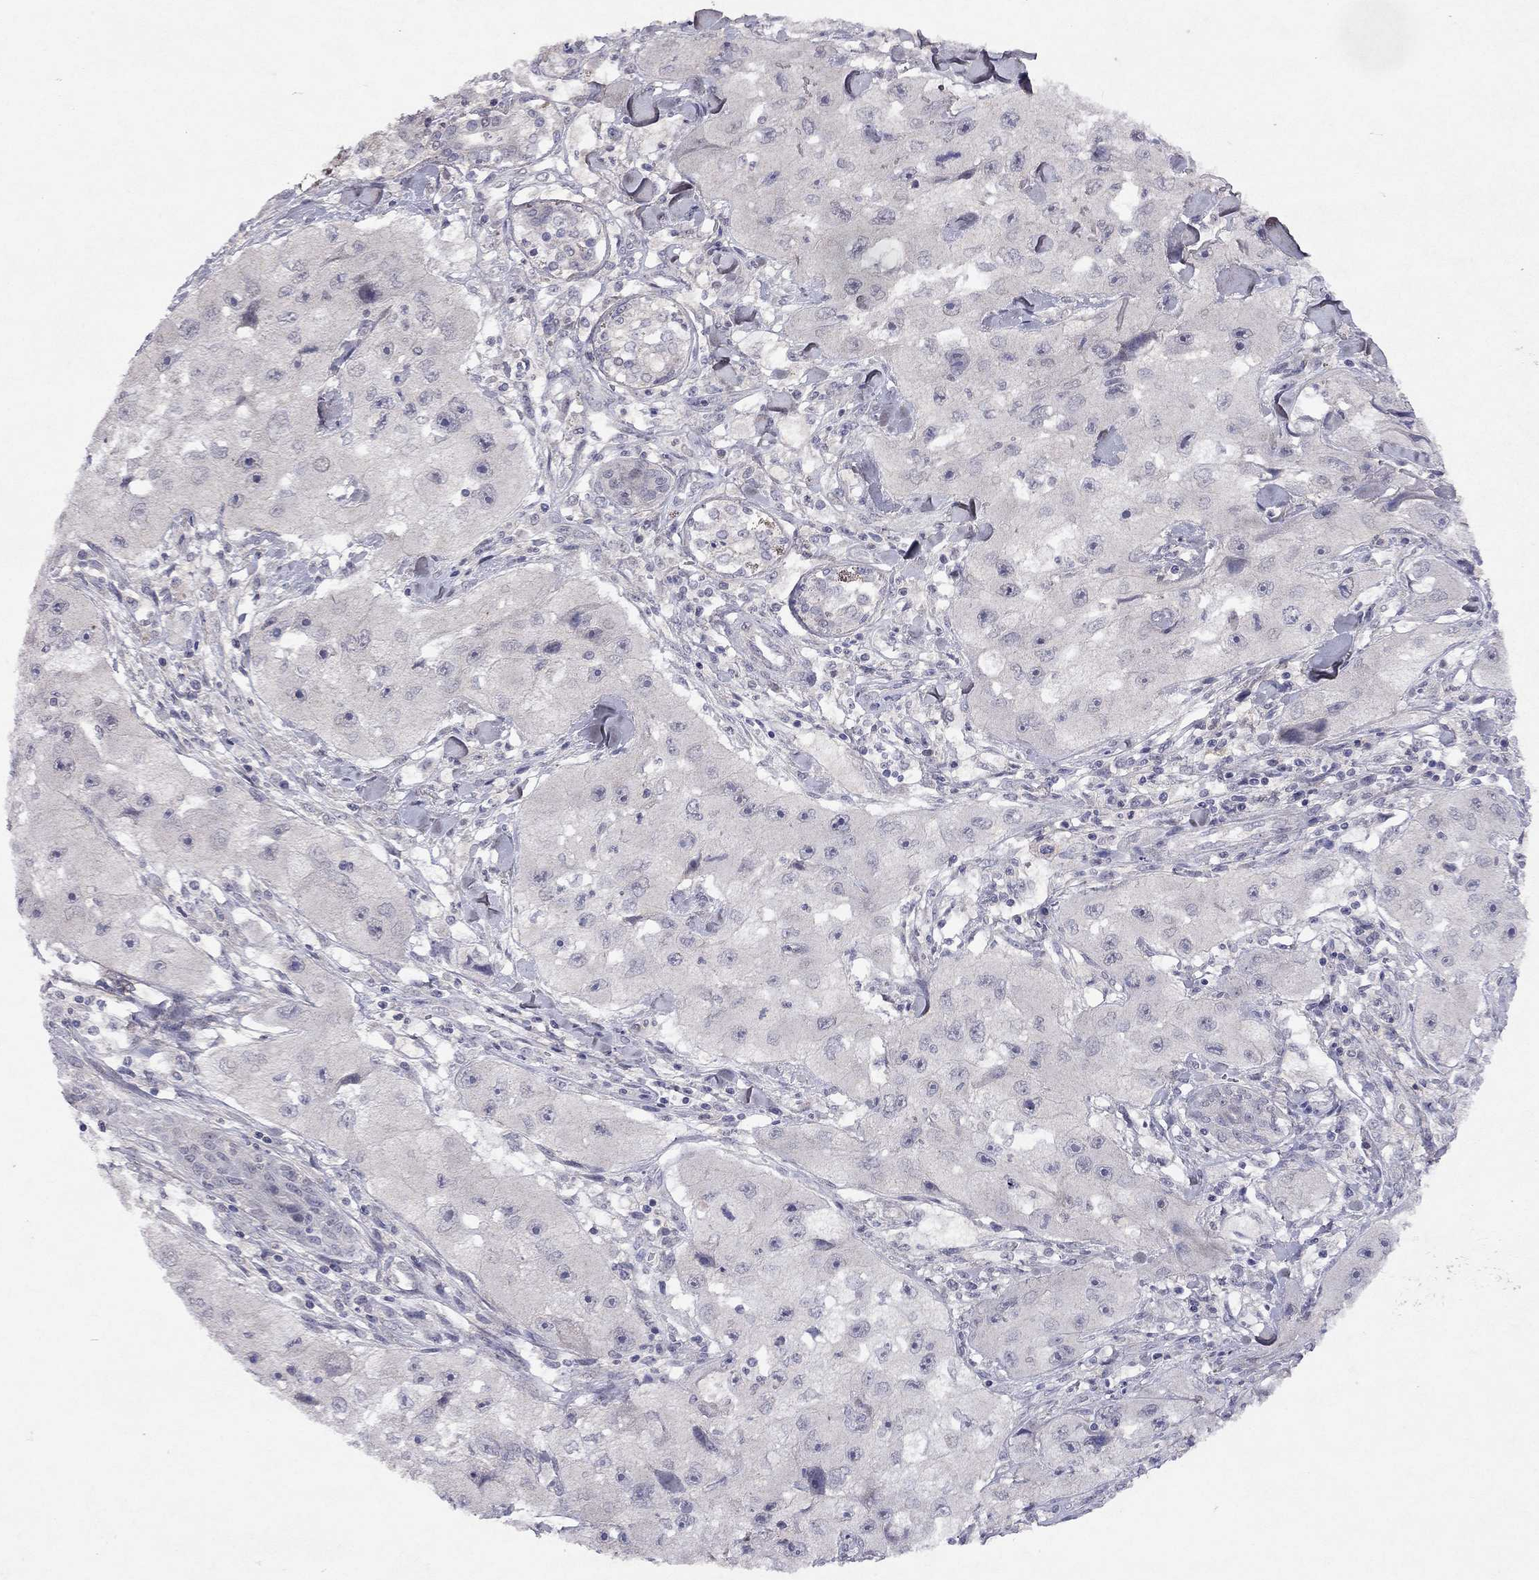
{"staining": {"intensity": "negative", "quantity": "none", "location": "none"}, "tissue": "skin cancer", "cell_type": "Tumor cells", "image_type": "cancer", "snomed": [{"axis": "morphology", "description": "Squamous cell carcinoma, NOS"}, {"axis": "topography", "description": "Skin"}, {"axis": "topography", "description": "Subcutis"}], "caption": "Photomicrograph shows no protein staining in tumor cells of skin squamous cell carcinoma tissue. Nuclei are stained in blue.", "gene": "ESR2", "patient": {"sex": "male", "age": 73}}